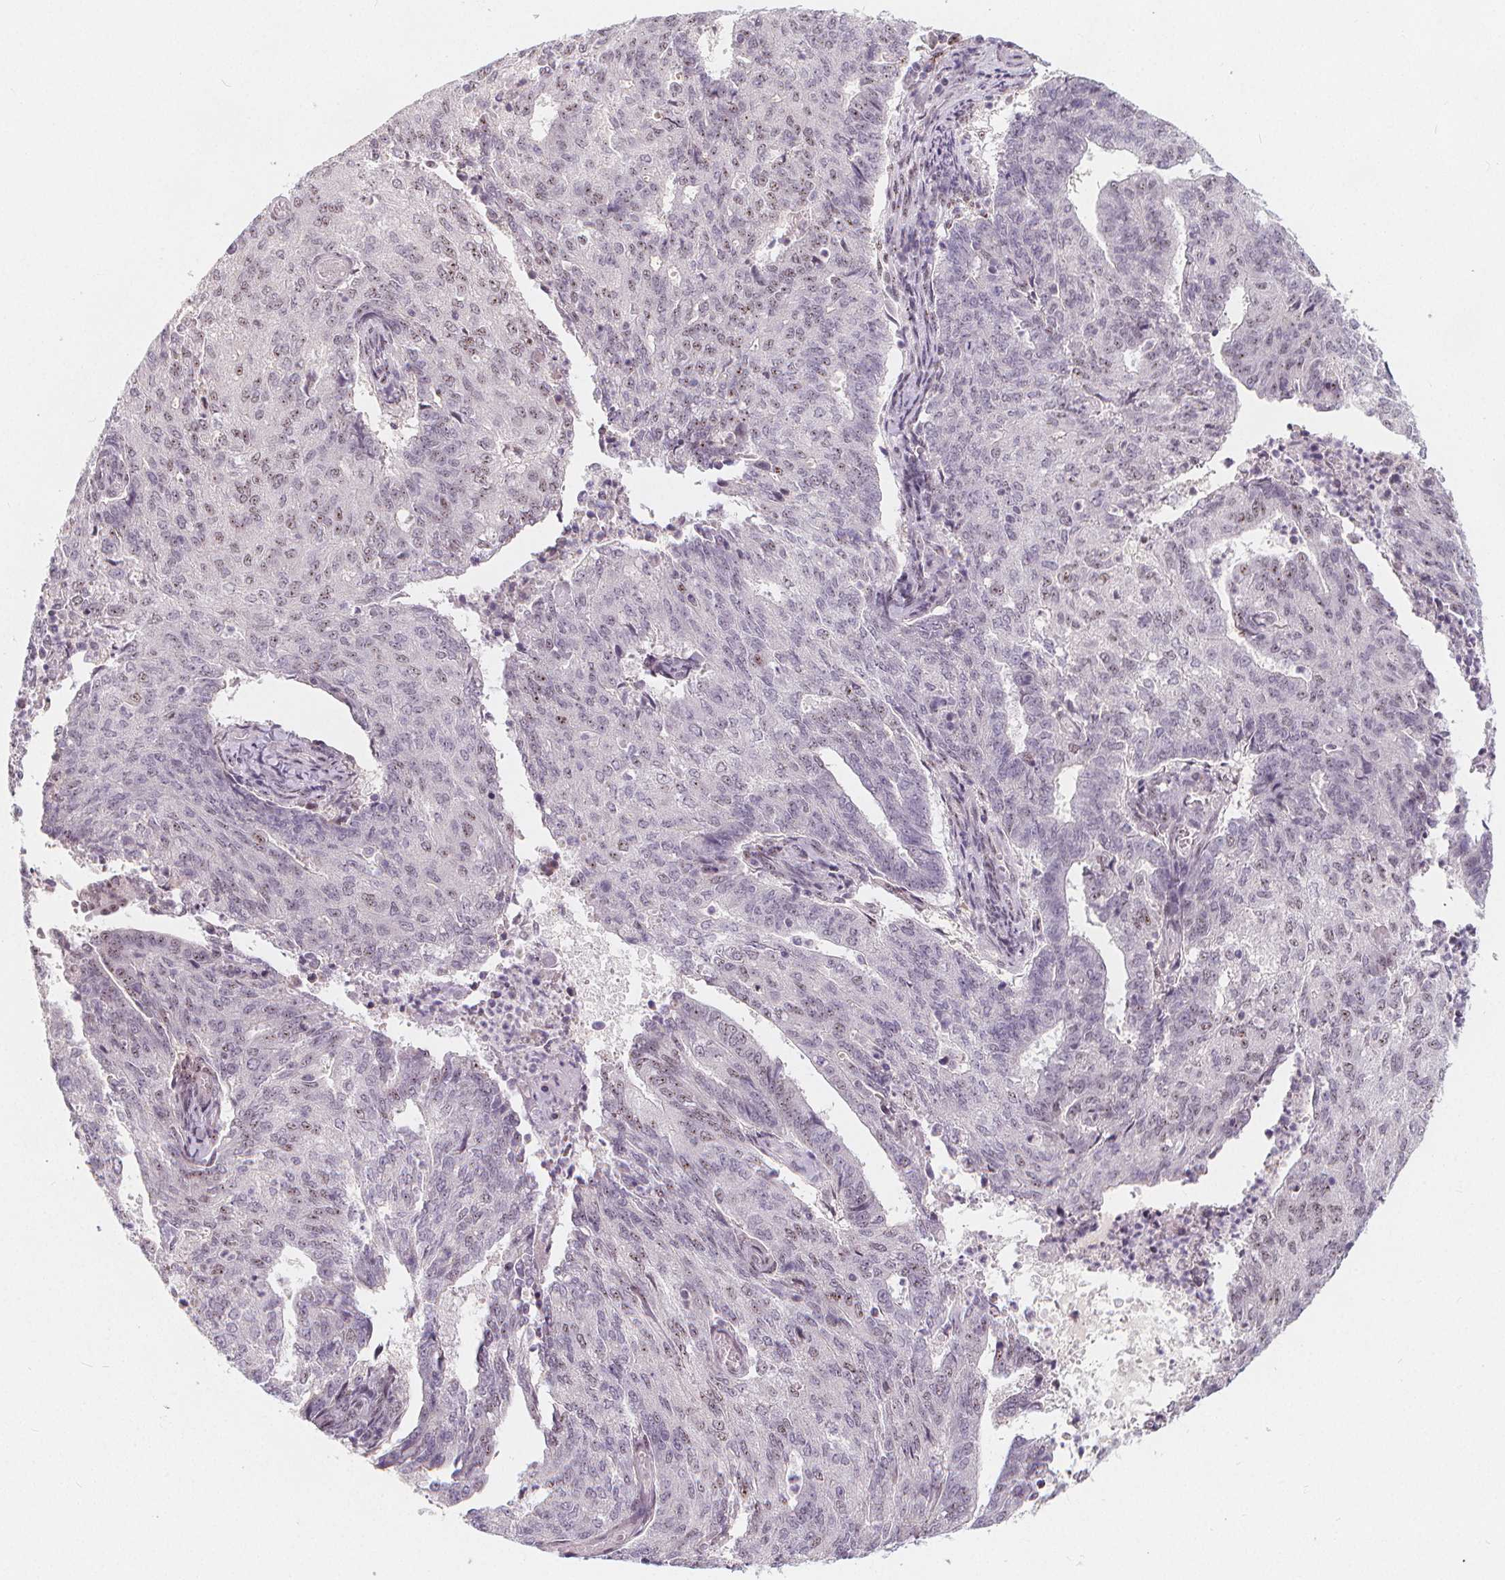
{"staining": {"intensity": "negative", "quantity": "none", "location": "none"}, "tissue": "endometrial cancer", "cell_type": "Tumor cells", "image_type": "cancer", "snomed": [{"axis": "morphology", "description": "Adenocarcinoma, NOS"}, {"axis": "topography", "description": "Endometrium"}], "caption": "Micrograph shows no protein staining in tumor cells of endometrial cancer tissue.", "gene": "DRC3", "patient": {"sex": "female", "age": 82}}